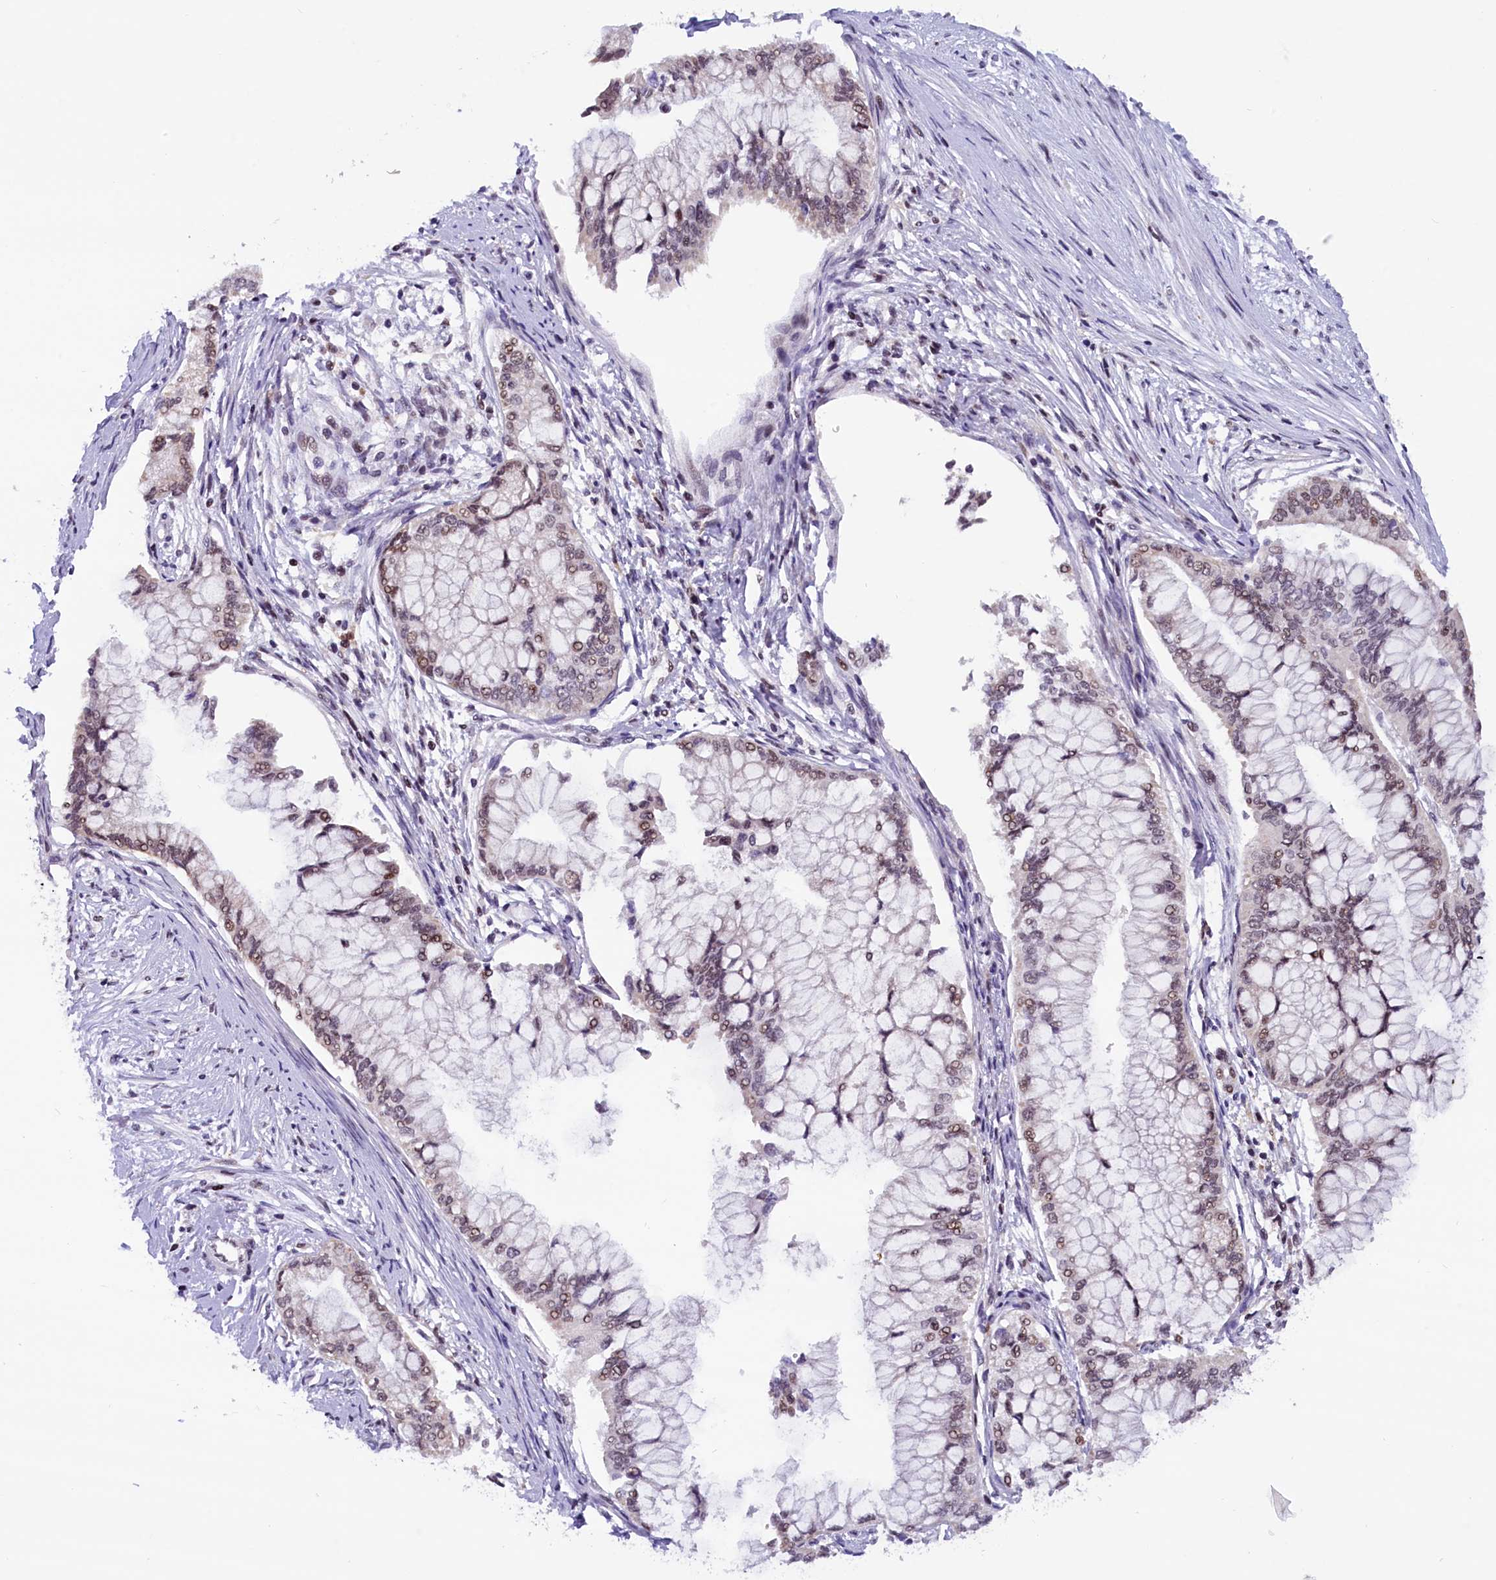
{"staining": {"intensity": "weak", "quantity": ">75%", "location": "nuclear"}, "tissue": "pancreatic cancer", "cell_type": "Tumor cells", "image_type": "cancer", "snomed": [{"axis": "morphology", "description": "Adenocarcinoma, NOS"}, {"axis": "topography", "description": "Pancreas"}], "caption": "This is a photomicrograph of immunohistochemistry (IHC) staining of pancreatic cancer, which shows weak positivity in the nuclear of tumor cells.", "gene": "CDYL2", "patient": {"sex": "male", "age": 46}}